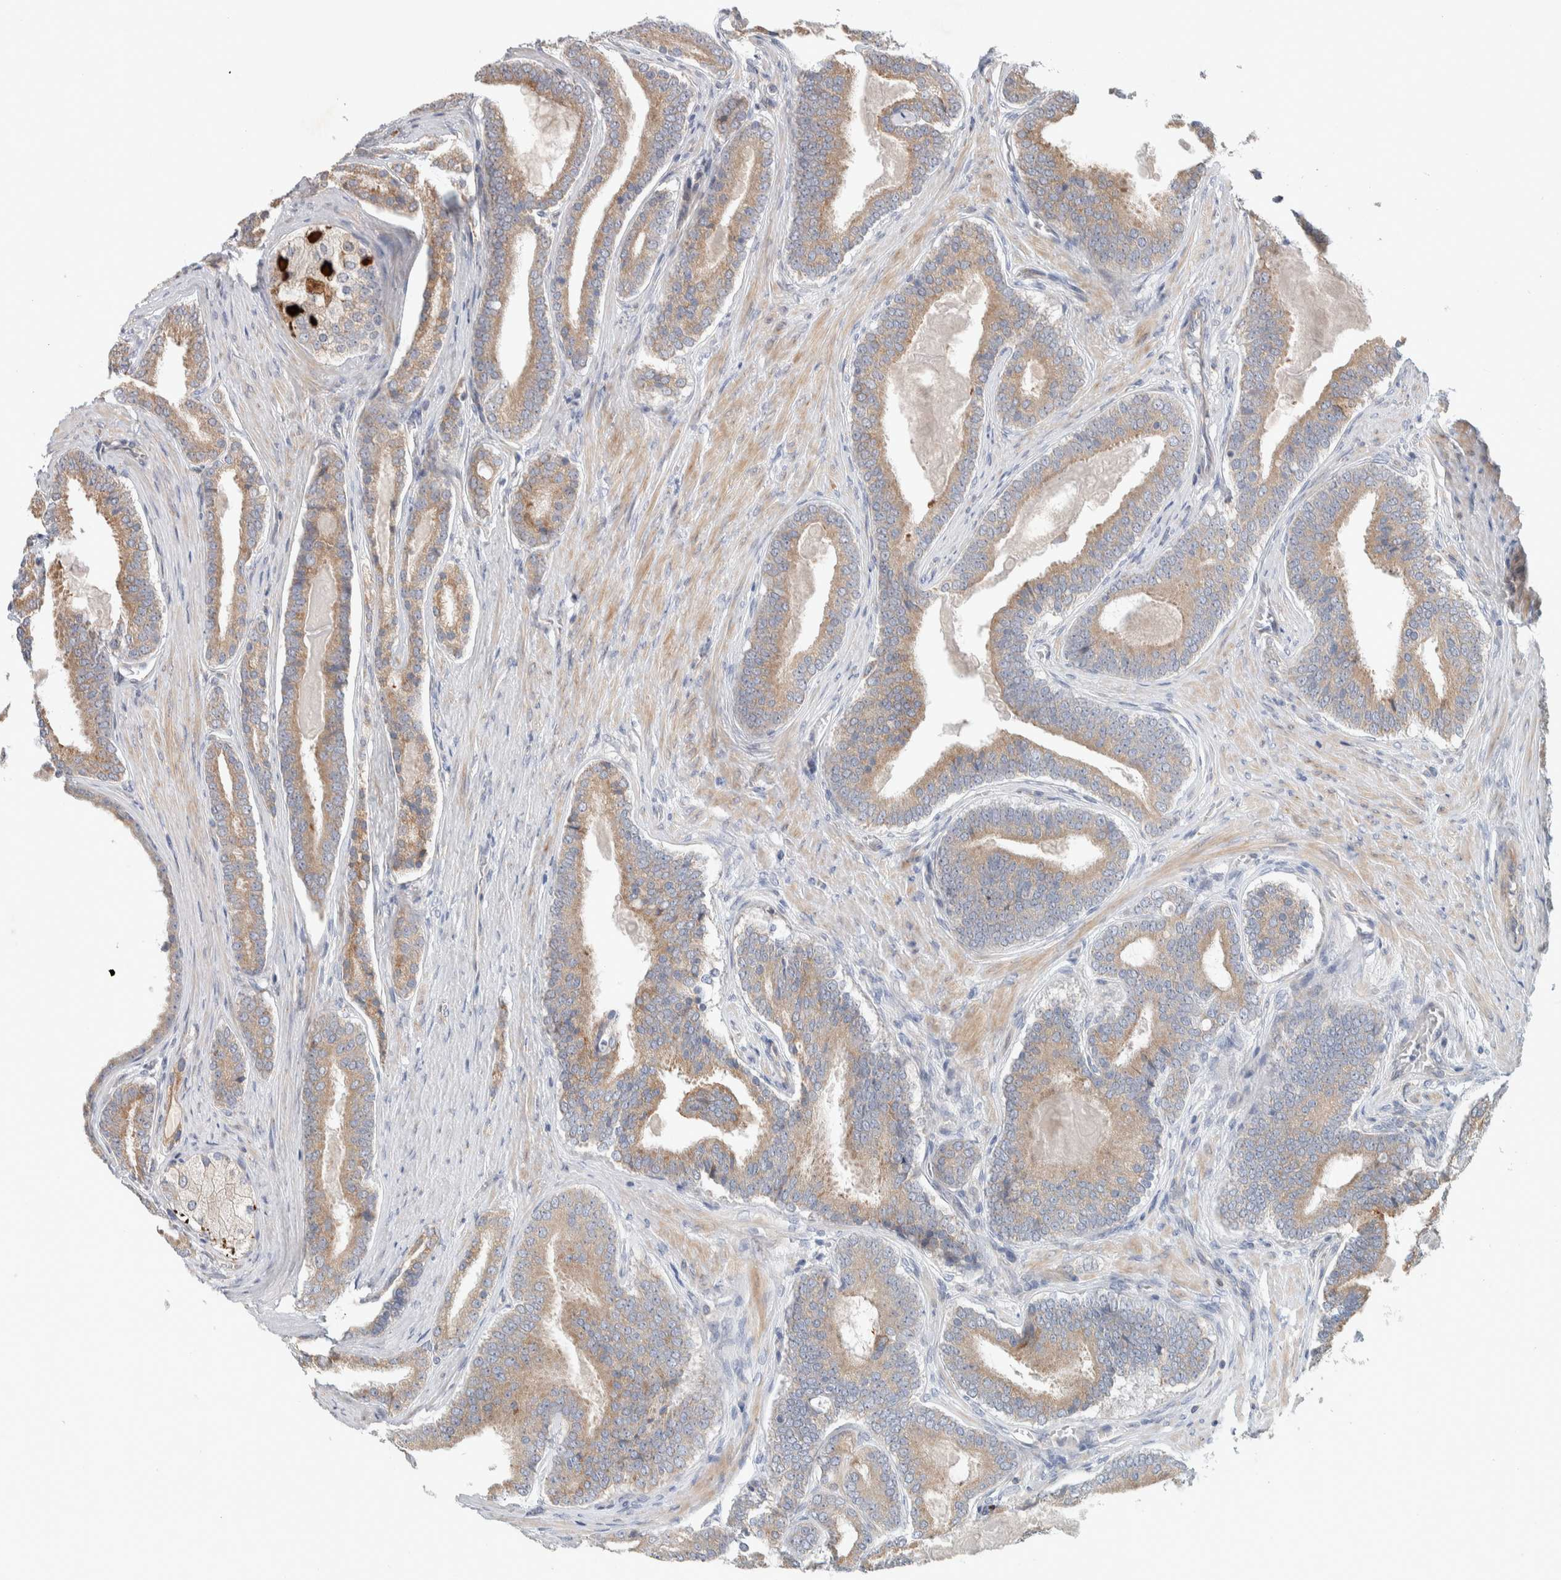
{"staining": {"intensity": "moderate", "quantity": ">75%", "location": "cytoplasmic/membranous"}, "tissue": "prostate cancer", "cell_type": "Tumor cells", "image_type": "cancer", "snomed": [{"axis": "morphology", "description": "Adenocarcinoma, High grade"}, {"axis": "topography", "description": "Prostate"}], "caption": "A brown stain shows moderate cytoplasmic/membranous staining of a protein in human prostate cancer (adenocarcinoma (high-grade)) tumor cells.", "gene": "ADCY8", "patient": {"sex": "male", "age": 60}}